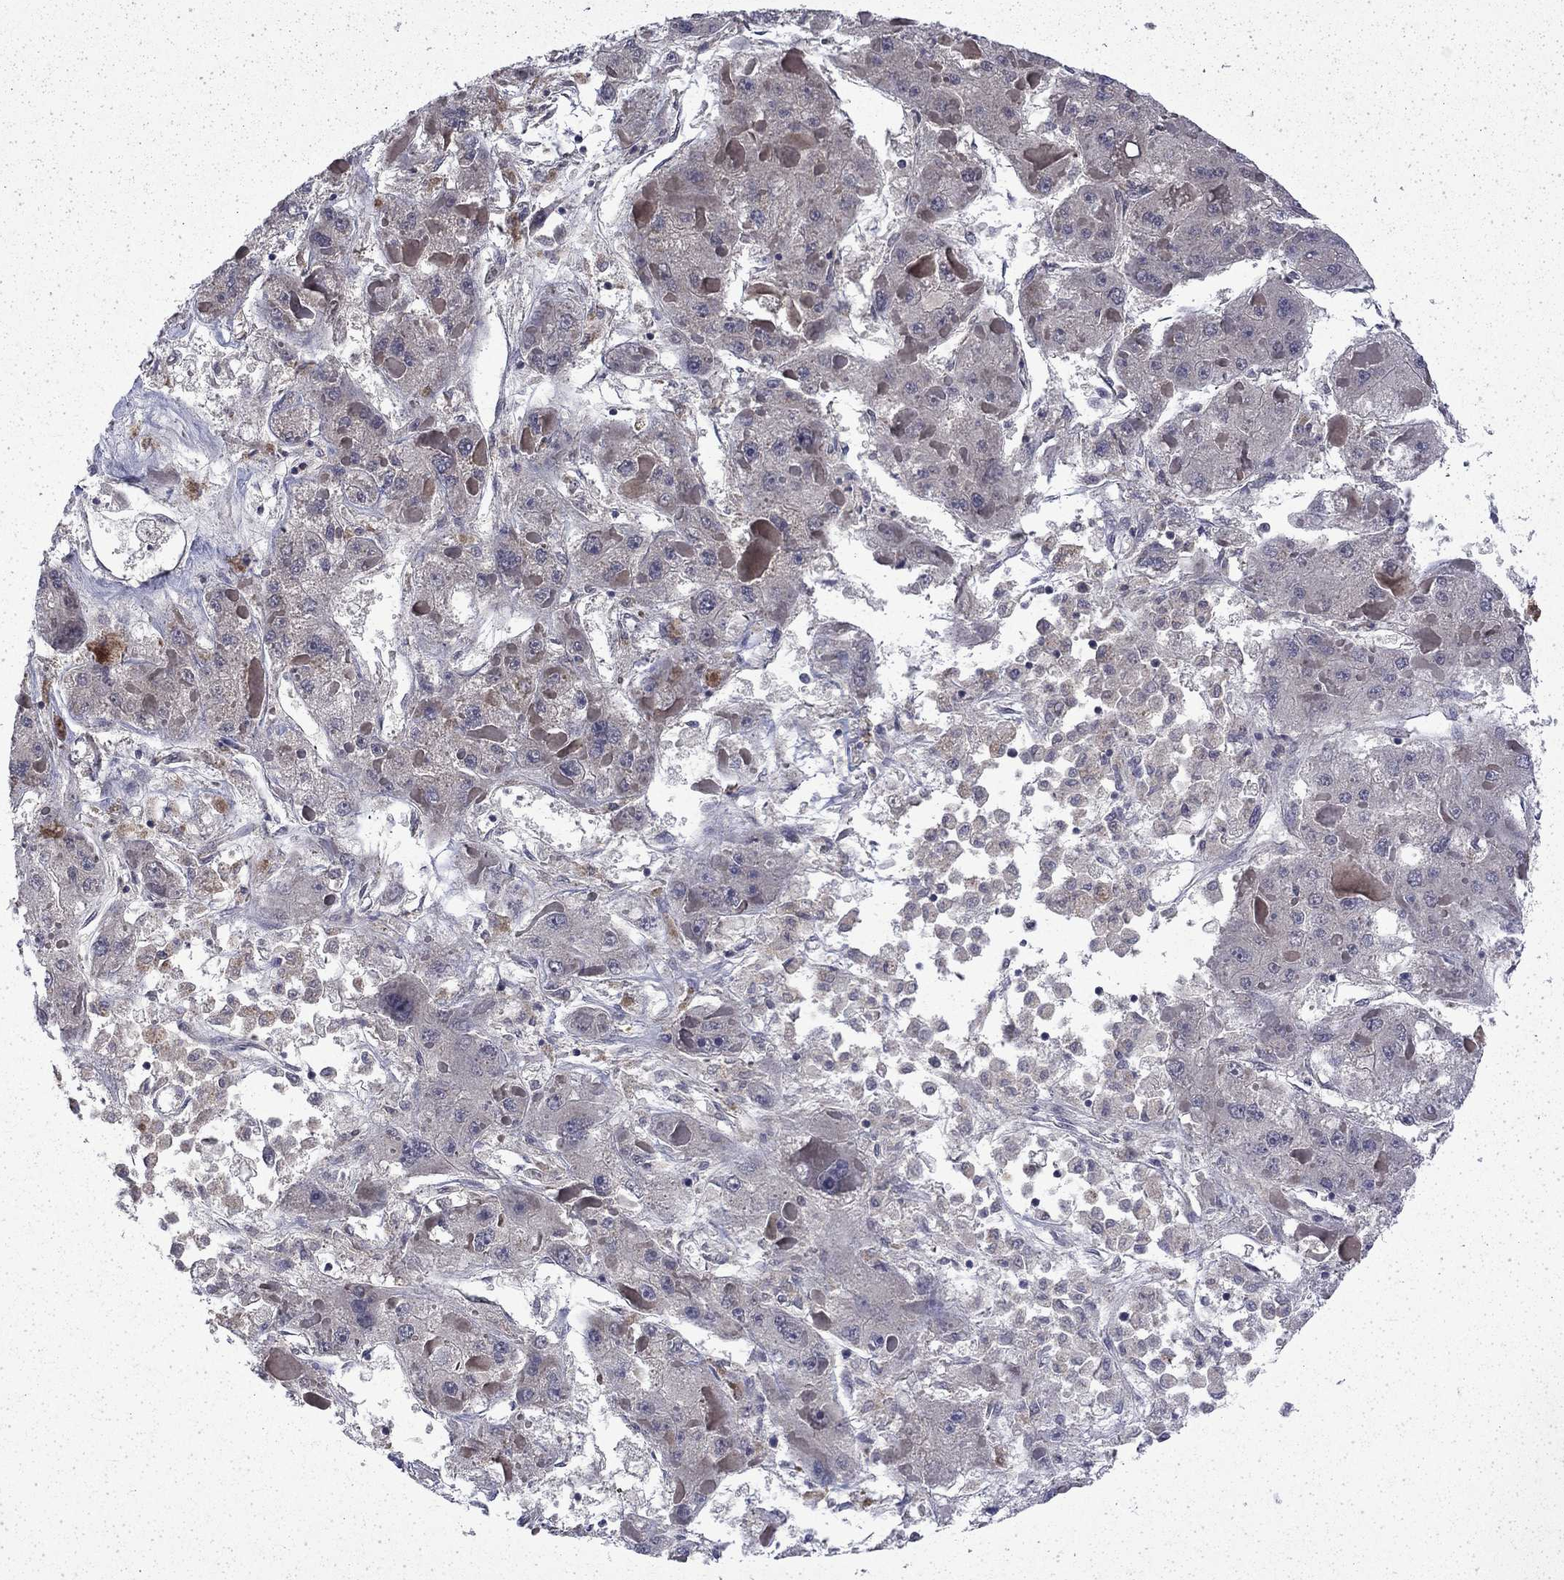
{"staining": {"intensity": "negative", "quantity": "none", "location": "none"}, "tissue": "liver cancer", "cell_type": "Tumor cells", "image_type": "cancer", "snomed": [{"axis": "morphology", "description": "Carcinoma, Hepatocellular, NOS"}, {"axis": "topography", "description": "Liver"}], "caption": "Human hepatocellular carcinoma (liver) stained for a protein using immunohistochemistry demonstrates no positivity in tumor cells.", "gene": "CHAT", "patient": {"sex": "female", "age": 73}}